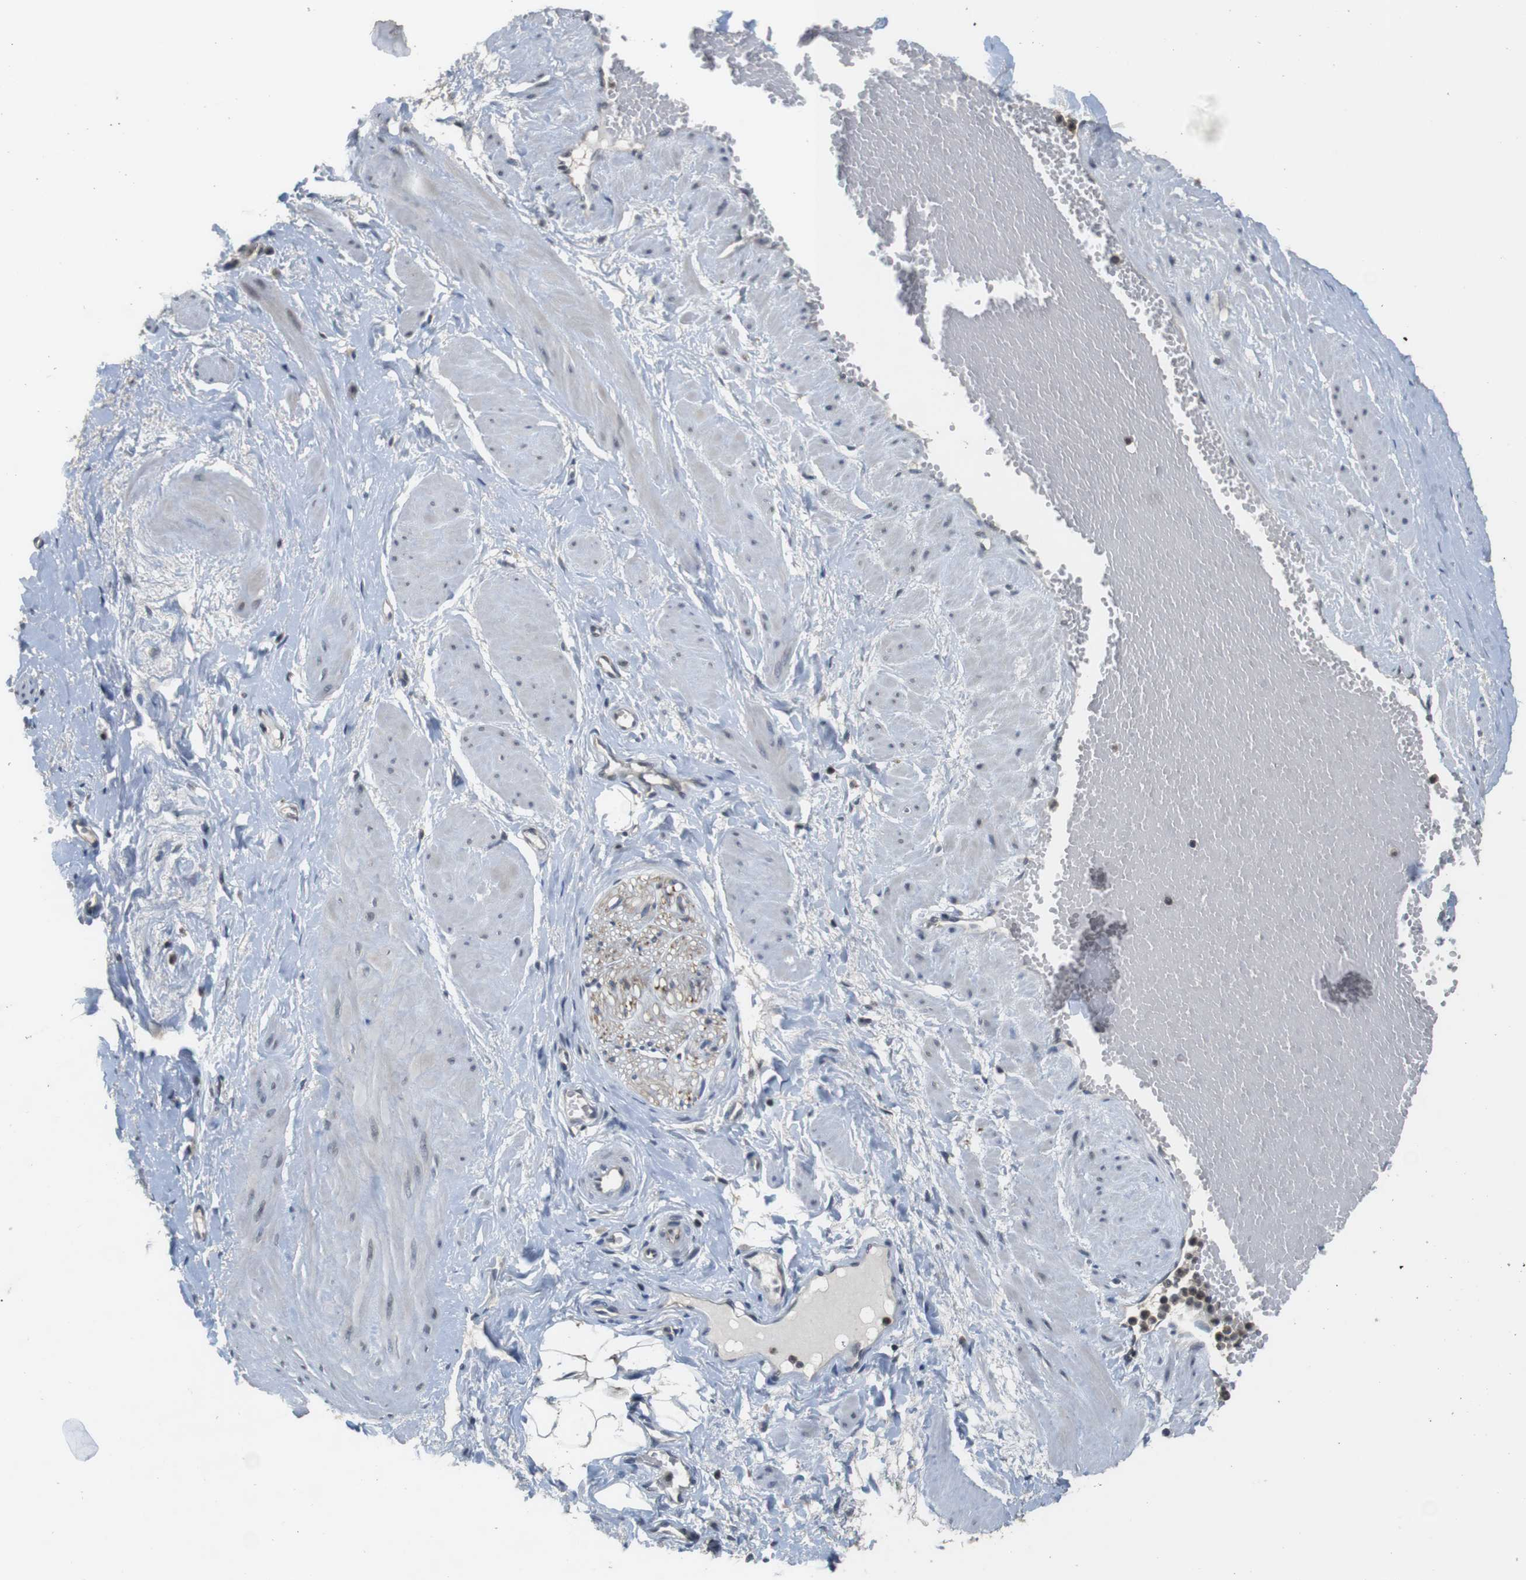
{"staining": {"intensity": "negative", "quantity": "none", "location": "none"}, "tissue": "adipose tissue", "cell_type": "Adipocytes", "image_type": "normal", "snomed": [{"axis": "morphology", "description": "Normal tissue, NOS"}, {"axis": "topography", "description": "Soft tissue"}, {"axis": "topography", "description": "Vascular tissue"}], "caption": "An image of human adipose tissue is negative for staining in adipocytes. (DAB (3,3'-diaminobenzidine) immunohistochemistry (IHC), high magnification).", "gene": "FADD", "patient": {"sex": "female", "age": 35}}